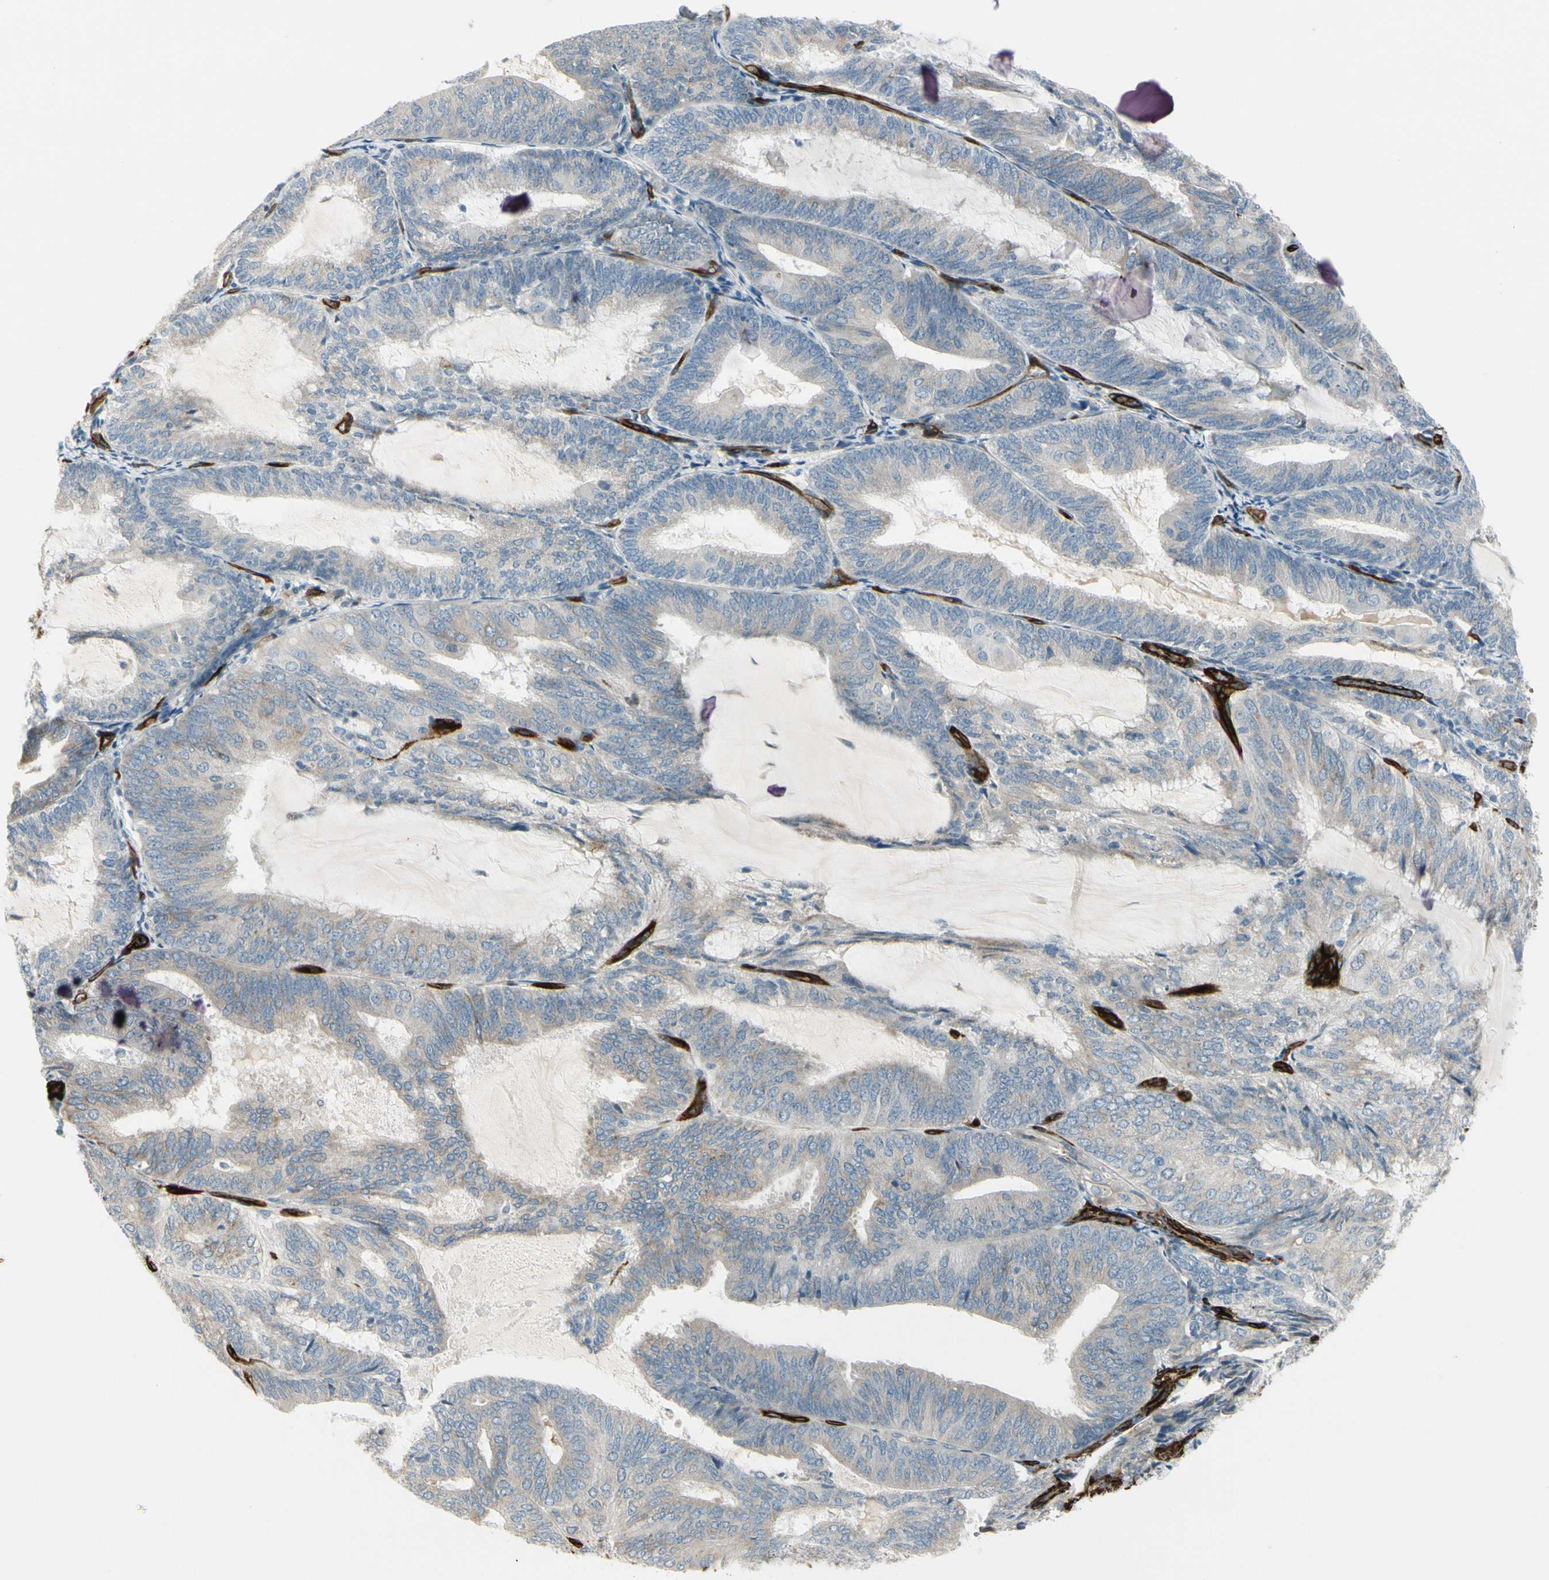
{"staining": {"intensity": "weak", "quantity": "<25%", "location": "cytoplasmic/membranous"}, "tissue": "endometrial cancer", "cell_type": "Tumor cells", "image_type": "cancer", "snomed": [{"axis": "morphology", "description": "Adenocarcinoma, NOS"}, {"axis": "topography", "description": "Endometrium"}], "caption": "The histopathology image displays no staining of tumor cells in endometrial adenocarcinoma.", "gene": "MCAM", "patient": {"sex": "female", "age": 81}}